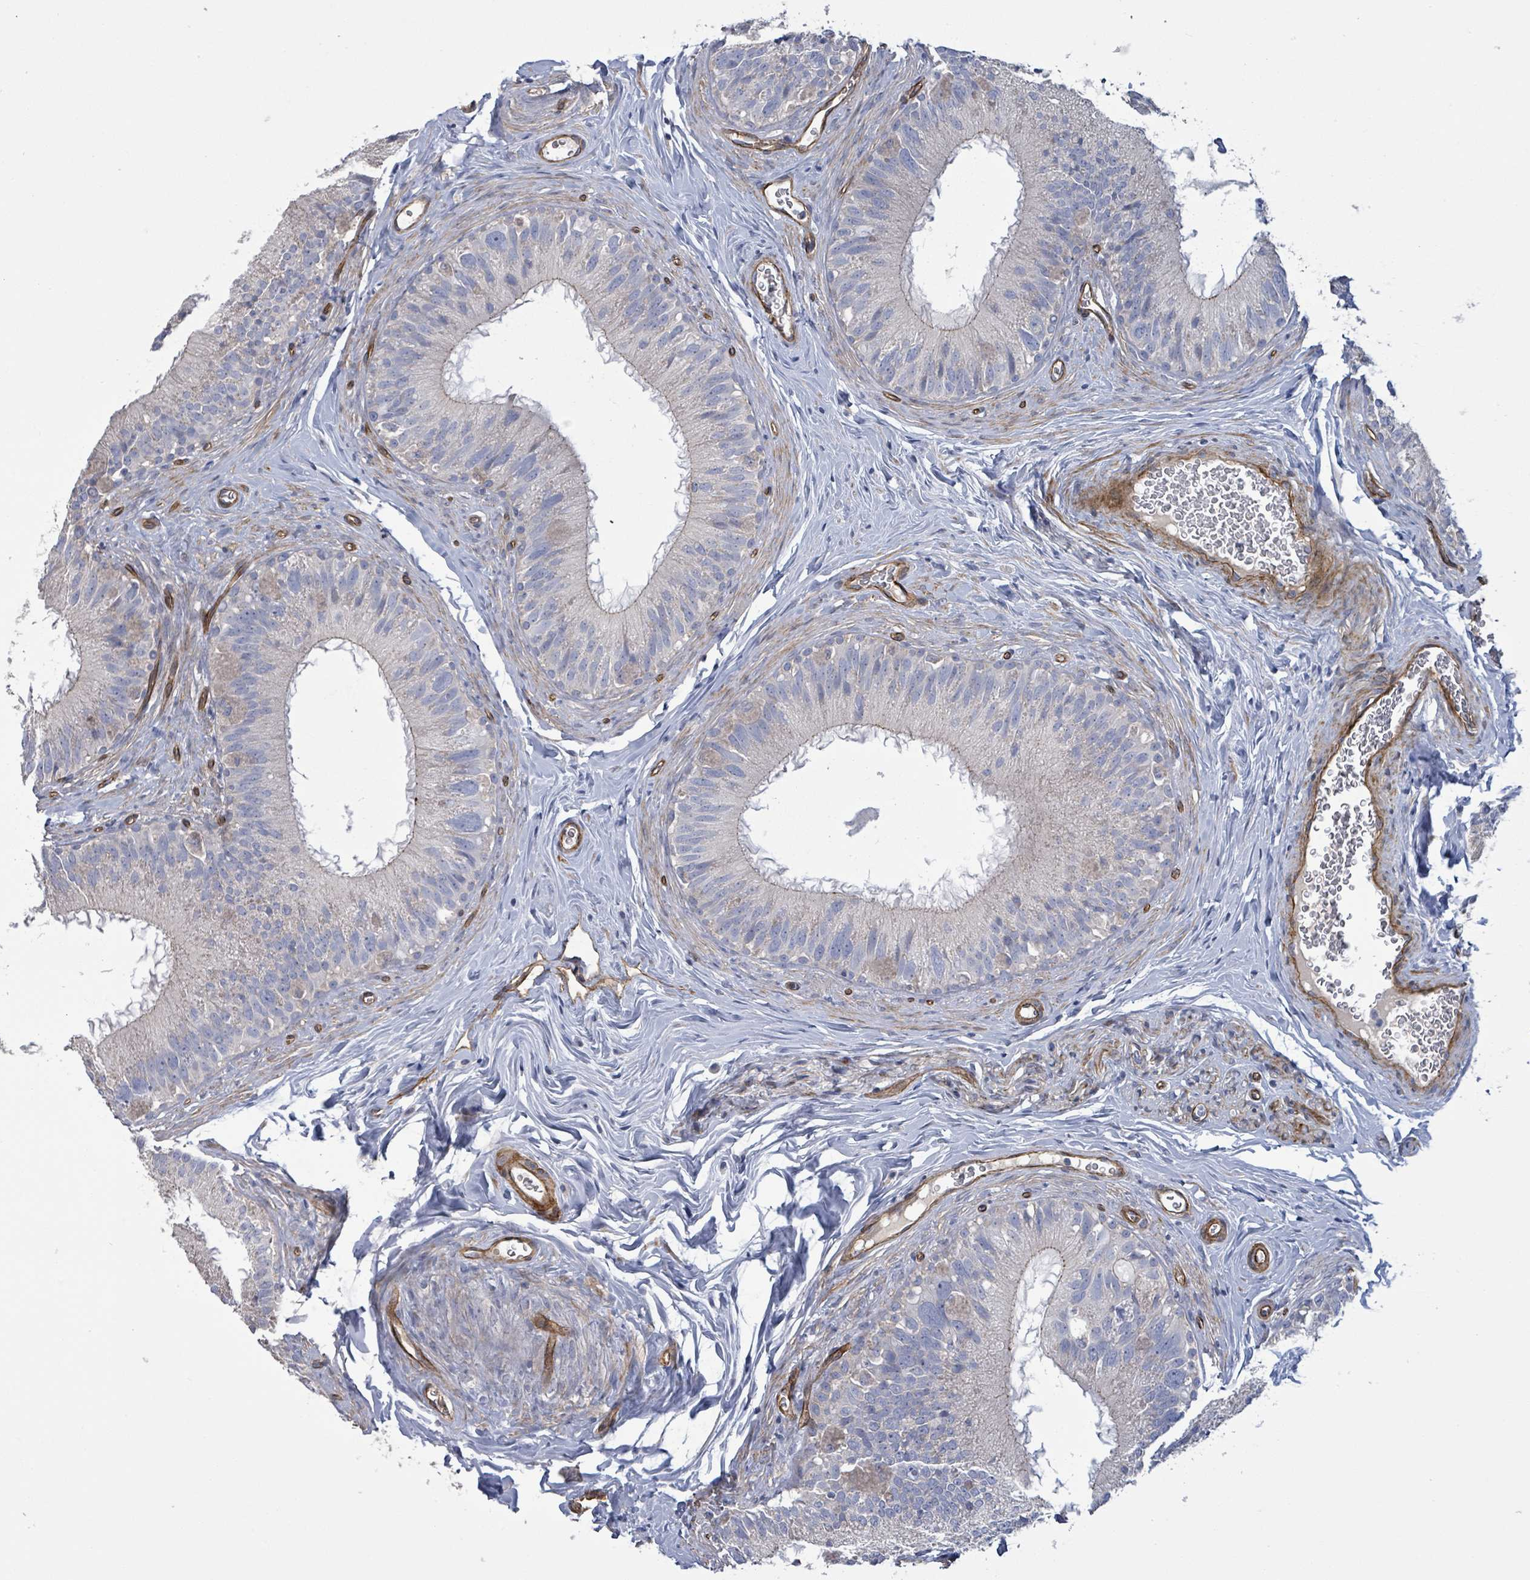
{"staining": {"intensity": "negative", "quantity": "none", "location": "none"}, "tissue": "epididymis", "cell_type": "Glandular cells", "image_type": "normal", "snomed": [{"axis": "morphology", "description": "Normal tissue, NOS"}, {"axis": "topography", "description": "Epididymis"}], "caption": "This is an immunohistochemistry (IHC) image of benign epididymis. There is no positivity in glandular cells.", "gene": "KANK3", "patient": {"sex": "male", "age": 38}}